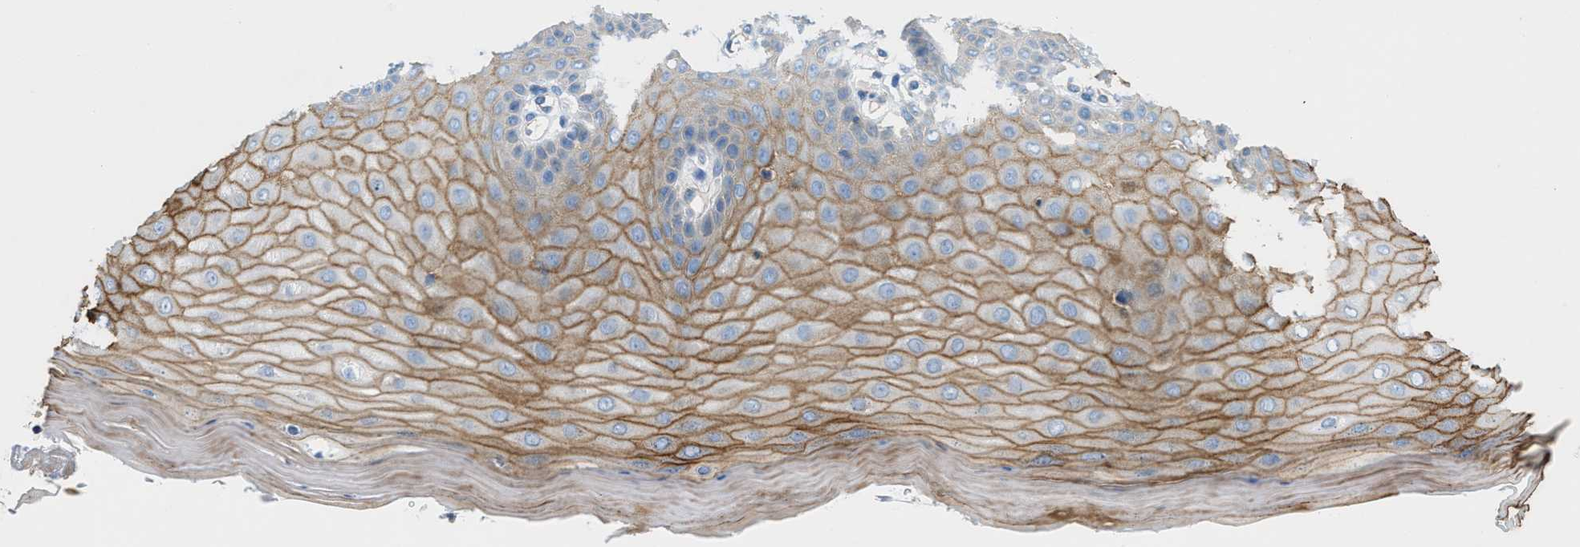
{"staining": {"intensity": "negative", "quantity": "none", "location": "none"}, "tissue": "cervix", "cell_type": "Glandular cells", "image_type": "normal", "snomed": [{"axis": "morphology", "description": "Normal tissue, NOS"}, {"axis": "topography", "description": "Cervix"}], "caption": "Immunohistochemistry (IHC) photomicrograph of normal cervix: human cervix stained with DAB exhibits no significant protein staining in glandular cells.", "gene": "ORAI1", "patient": {"sex": "female", "age": 55}}